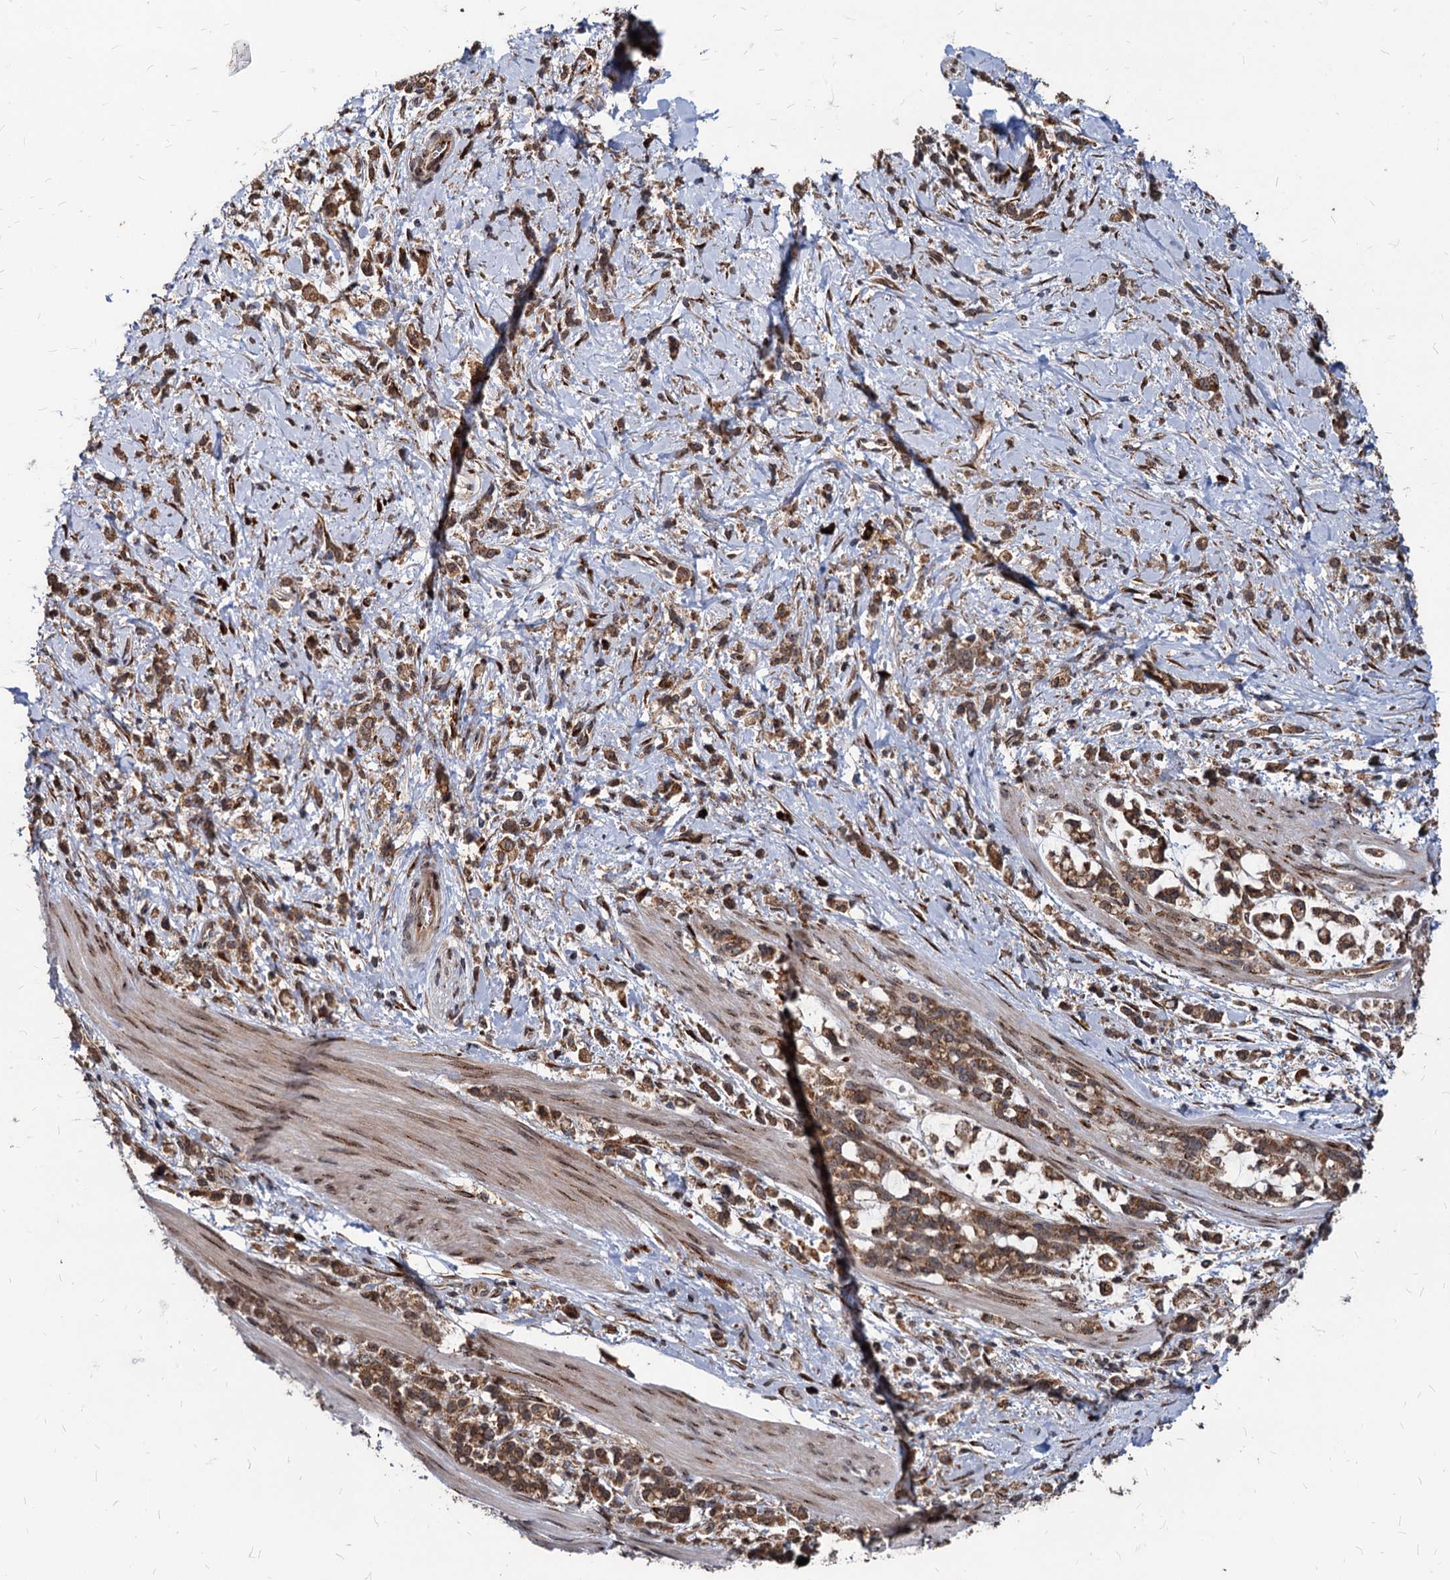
{"staining": {"intensity": "moderate", "quantity": ">75%", "location": "cytoplasmic/membranous"}, "tissue": "stomach cancer", "cell_type": "Tumor cells", "image_type": "cancer", "snomed": [{"axis": "morphology", "description": "Adenocarcinoma, NOS"}, {"axis": "topography", "description": "Stomach"}], "caption": "Immunohistochemical staining of human stomach cancer (adenocarcinoma) shows medium levels of moderate cytoplasmic/membranous positivity in about >75% of tumor cells. Using DAB (brown) and hematoxylin (blue) stains, captured at high magnification using brightfield microscopy.", "gene": "SAAL1", "patient": {"sex": "female", "age": 60}}